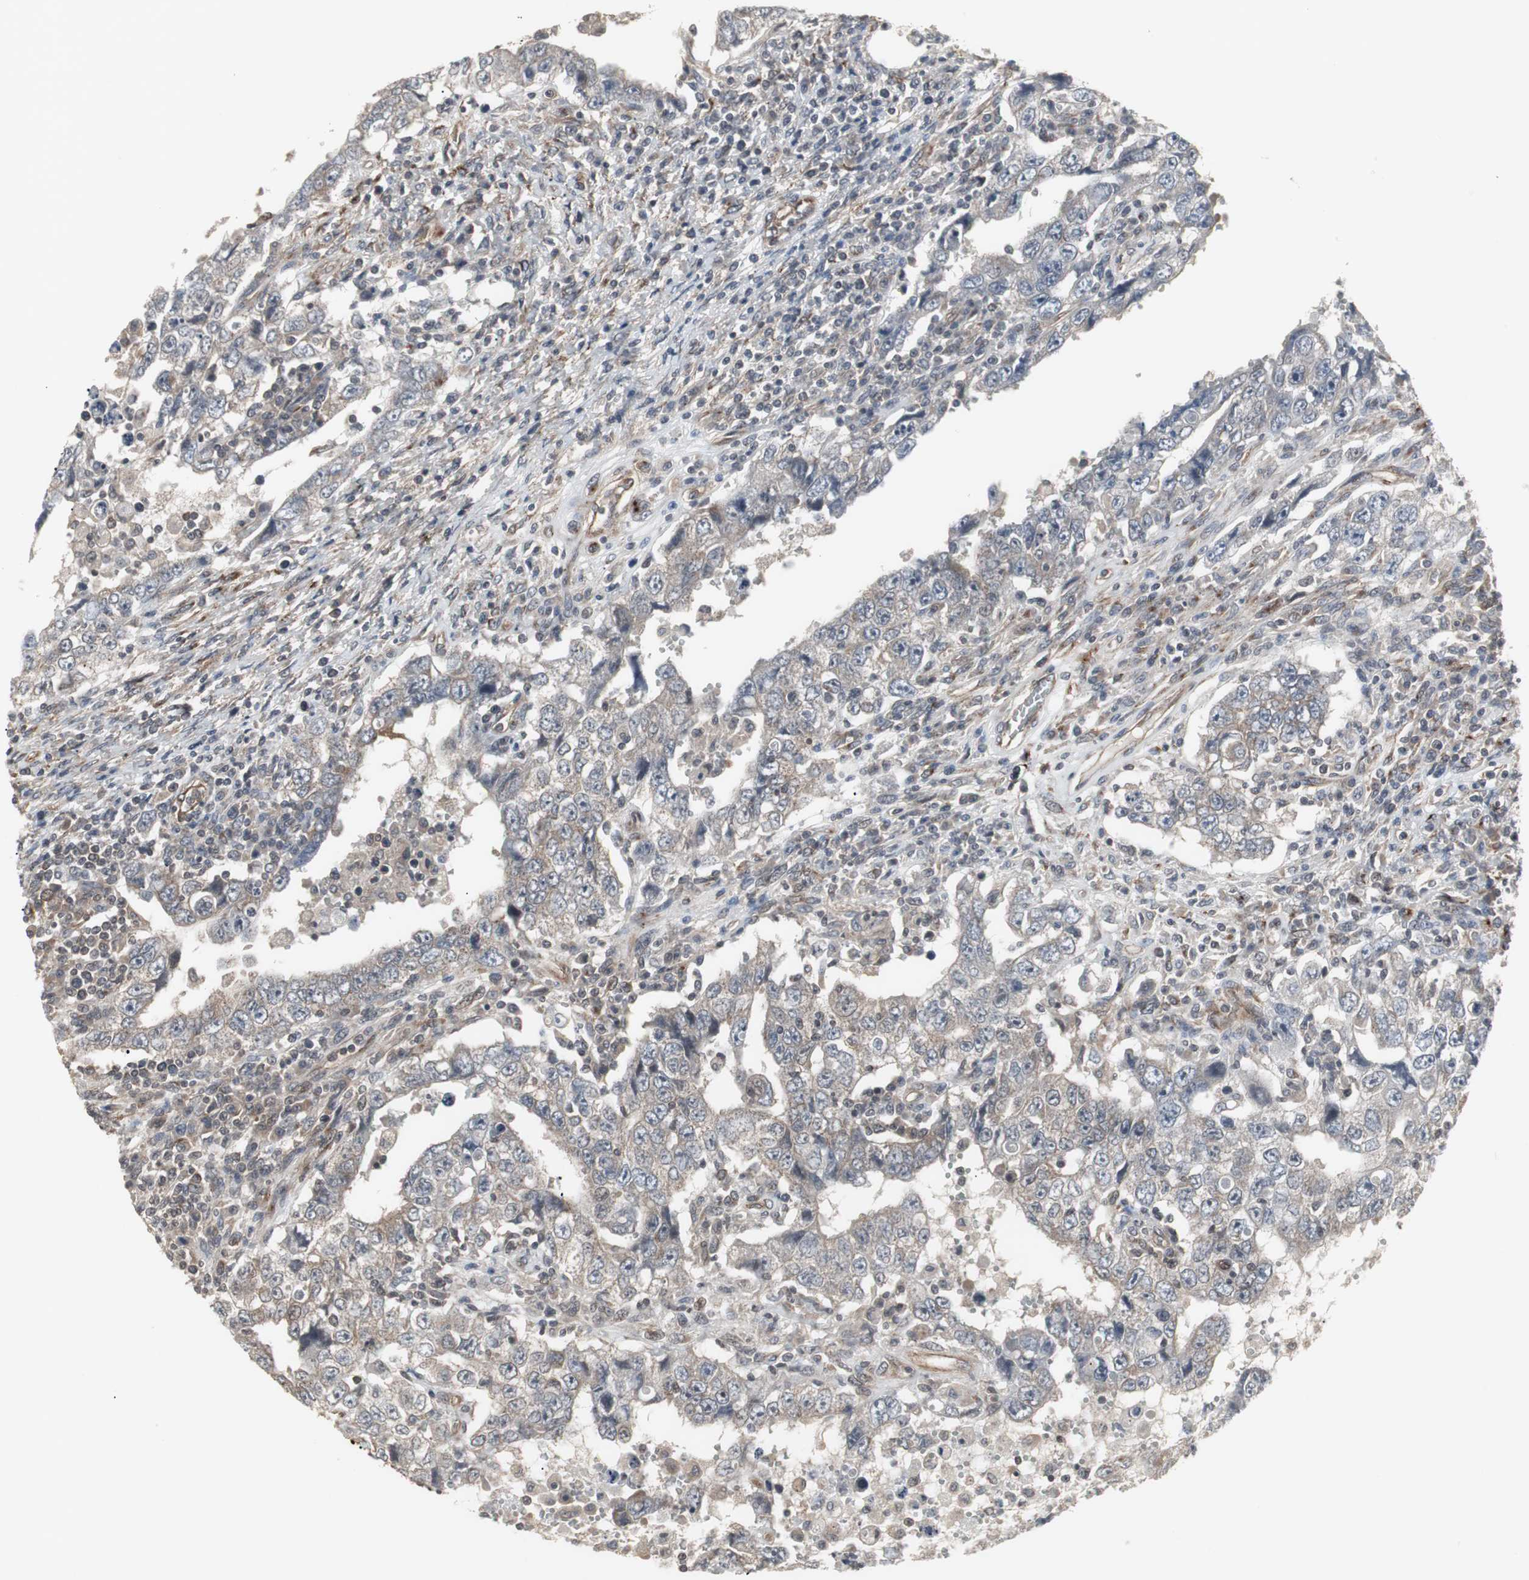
{"staining": {"intensity": "weak", "quantity": "25%-75%", "location": "cytoplasmic/membranous"}, "tissue": "testis cancer", "cell_type": "Tumor cells", "image_type": "cancer", "snomed": [{"axis": "morphology", "description": "Carcinoma, Embryonal, NOS"}, {"axis": "topography", "description": "Testis"}], "caption": "DAB (3,3'-diaminobenzidine) immunohistochemical staining of testis cancer (embryonal carcinoma) shows weak cytoplasmic/membranous protein positivity in about 25%-75% of tumor cells. The staining was performed using DAB, with brown indicating positive protein expression. Nuclei are stained blue with hematoxylin.", "gene": "ATP2B2", "patient": {"sex": "male", "age": 26}}